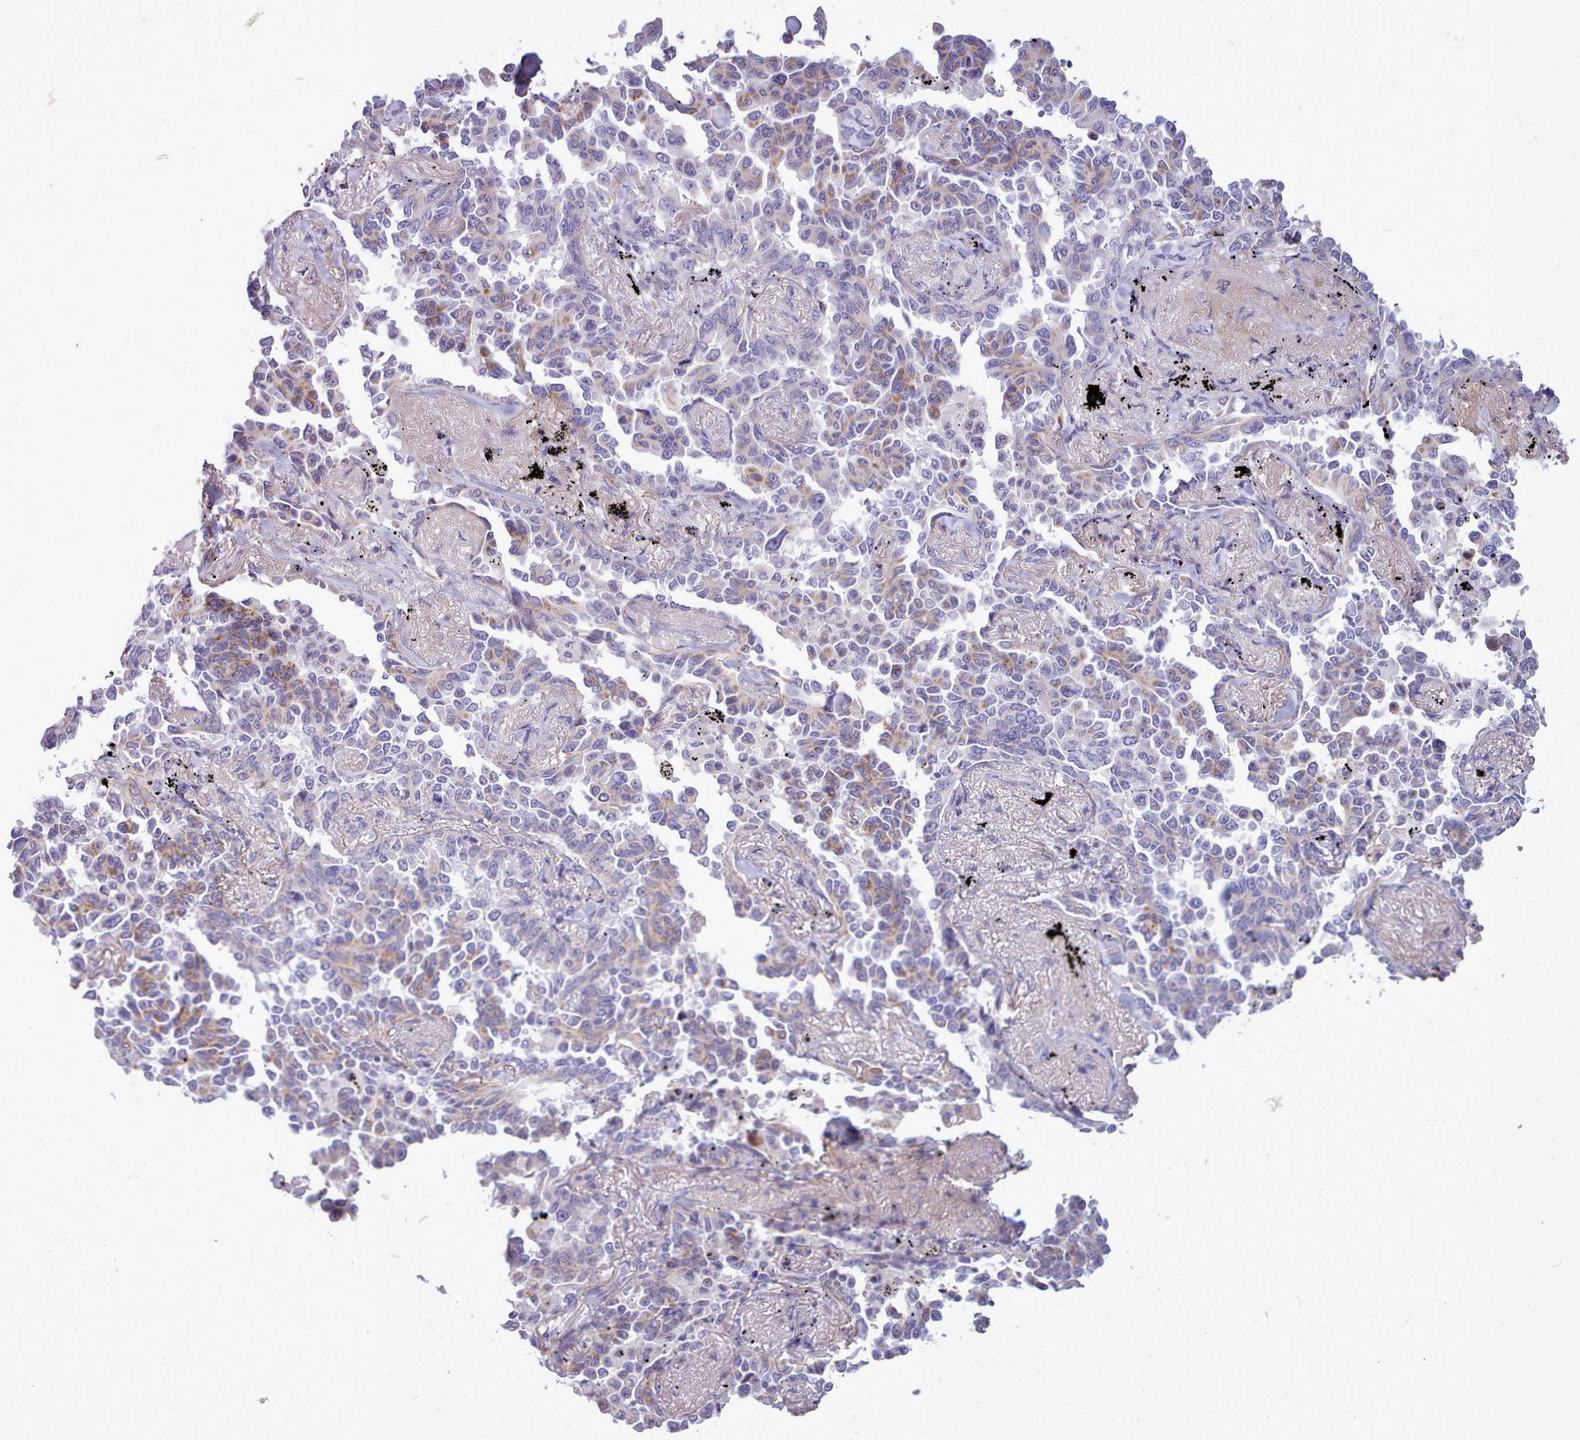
{"staining": {"intensity": "weak", "quantity": "25%-75%", "location": "cytoplasmic/membranous"}, "tissue": "lung cancer", "cell_type": "Tumor cells", "image_type": "cancer", "snomed": [{"axis": "morphology", "description": "Adenocarcinoma, NOS"}, {"axis": "topography", "description": "Lung"}], "caption": "Human lung cancer (adenocarcinoma) stained with a protein marker displays weak staining in tumor cells.", "gene": "CYP2A13", "patient": {"sex": "female", "age": 67}}